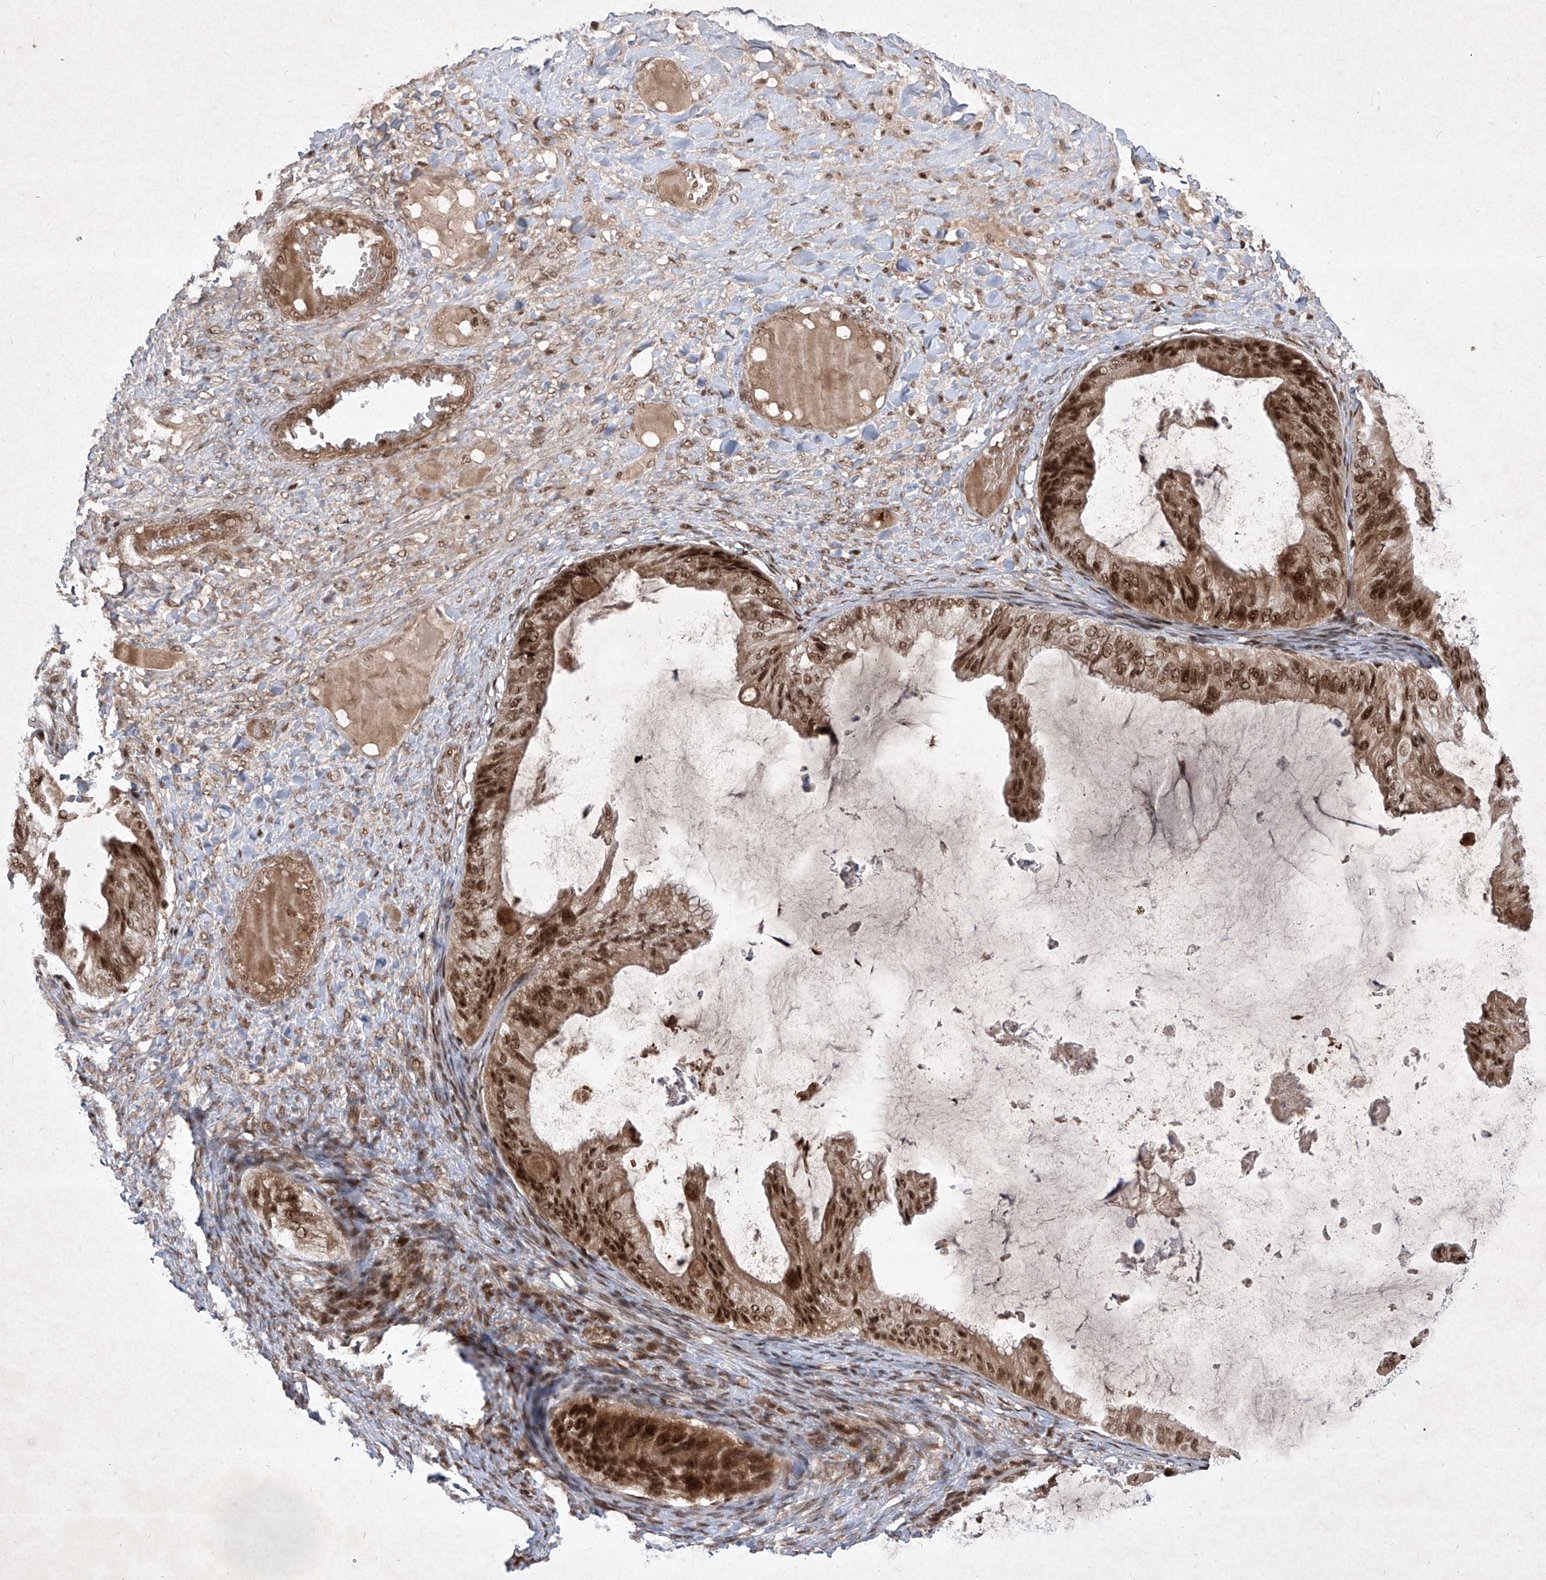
{"staining": {"intensity": "strong", "quantity": ">75%", "location": "cytoplasmic/membranous,nuclear"}, "tissue": "ovarian cancer", "cell_type": "Tumor cells", "image_type": "cancer", "snomed": [{"axis": "morphology", "description": "Cystadenocarcinoma, mucinous, NOS"}, {"axis": "topography", "description": "Ovary"}], "caption": "Strong cytoplasmic/membranous and nuclear positivity is identified in about >75% of tumor cells in ovarian cancer.", "gene": "IRF2", "patient": {"sex": "female", "age": 61}}